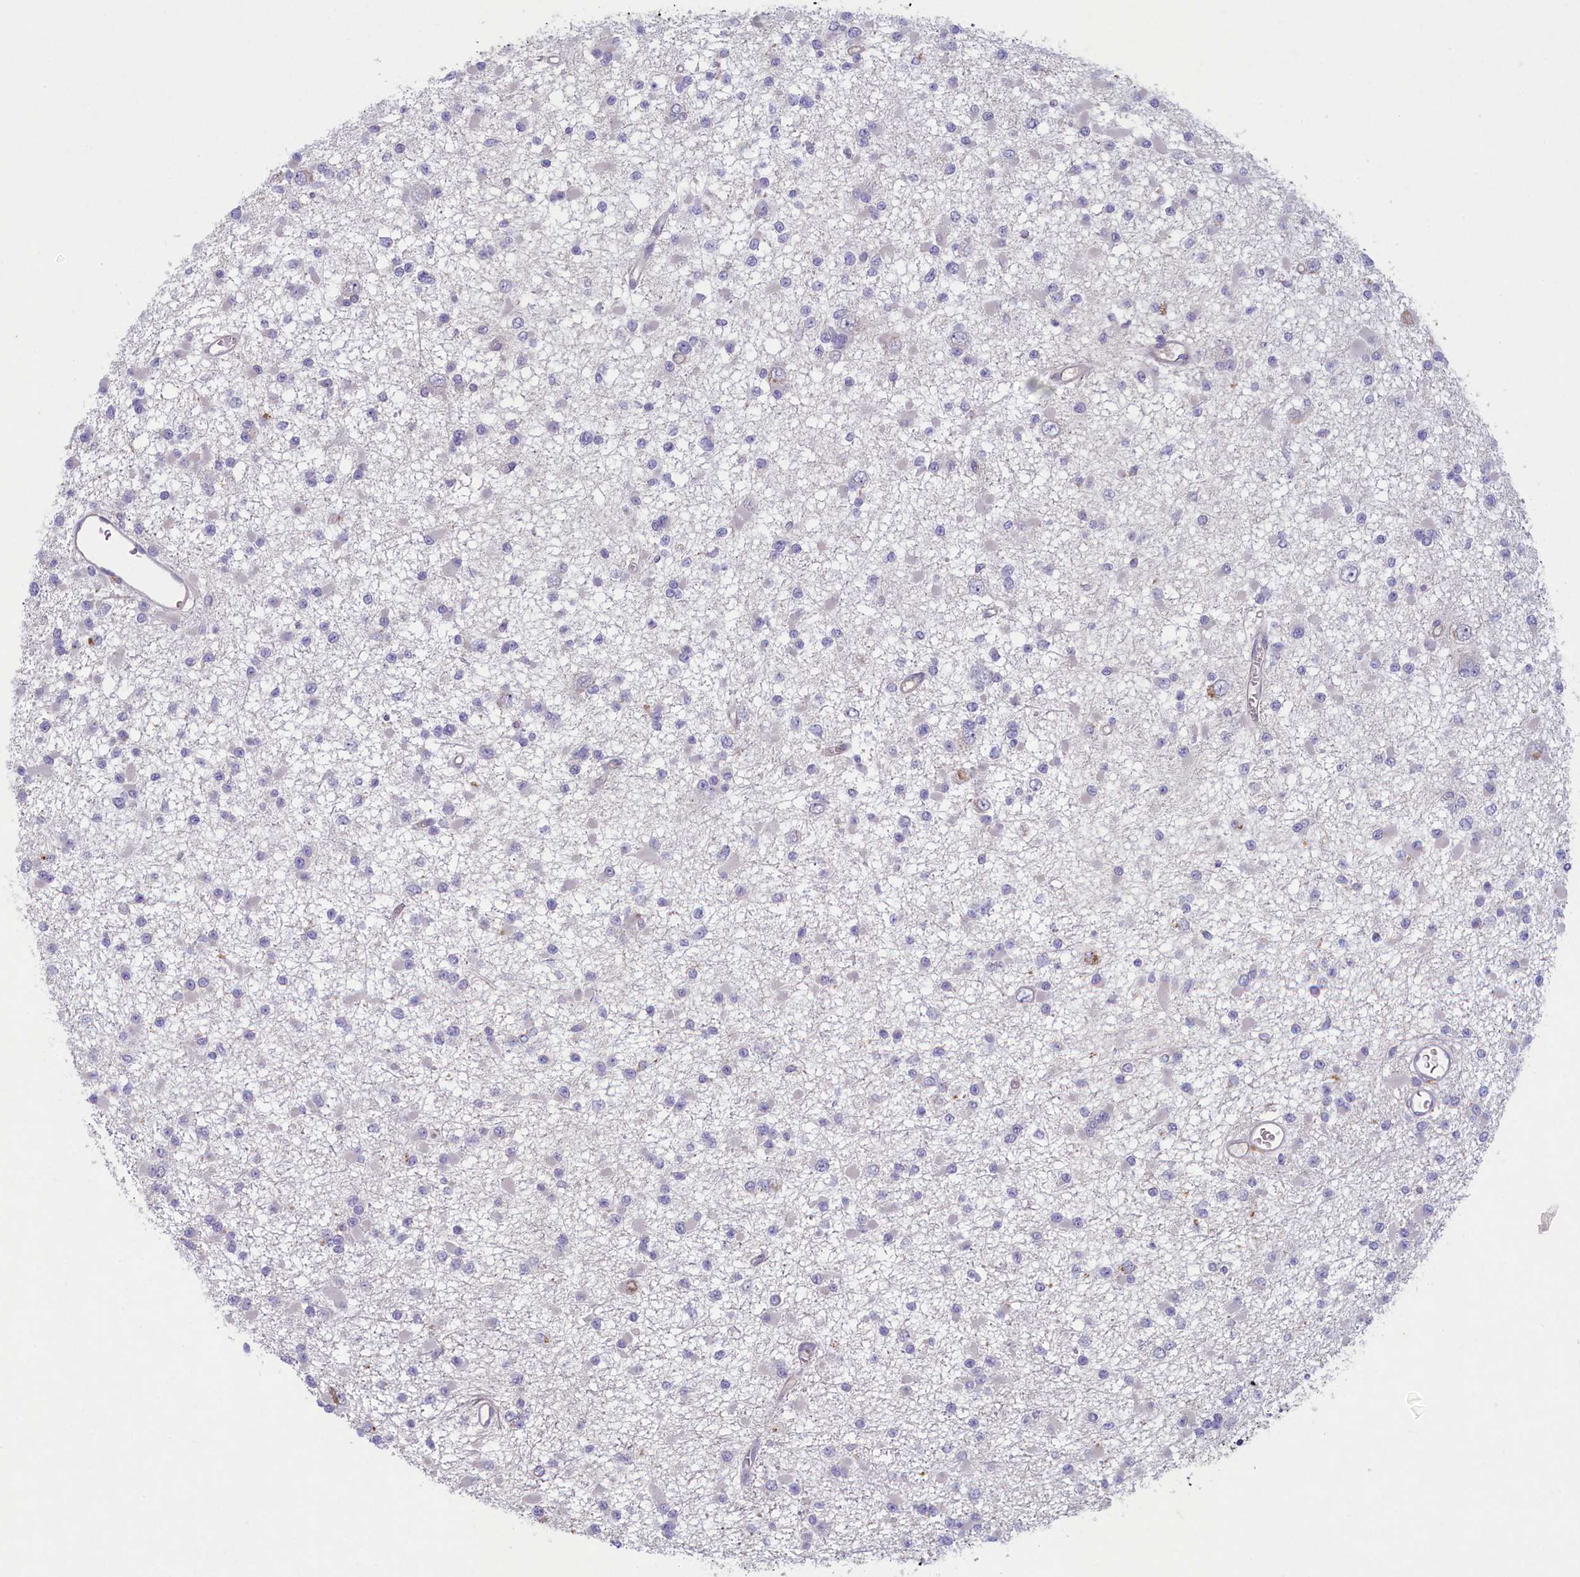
{"staining": {"intensity": "negative", "quantity": "none", "location": "none"}, "tissue": "glioma", "cell_type": "Tumor cells", "image_type": "cancer", "snomed": [{"axis": "morphology", "description": "Glioma, malignant, Low grade"}, {"axis": "topography", "description": "Brain"}], "caption": "A high-resolution micrograph shows immunohistochemistry staining of low-grade glioma (malignant), which demonstrates no significant staining in tumor cells.", "gene": "PLEKHG6", "patient": {"sex": "female", "age": 22}}